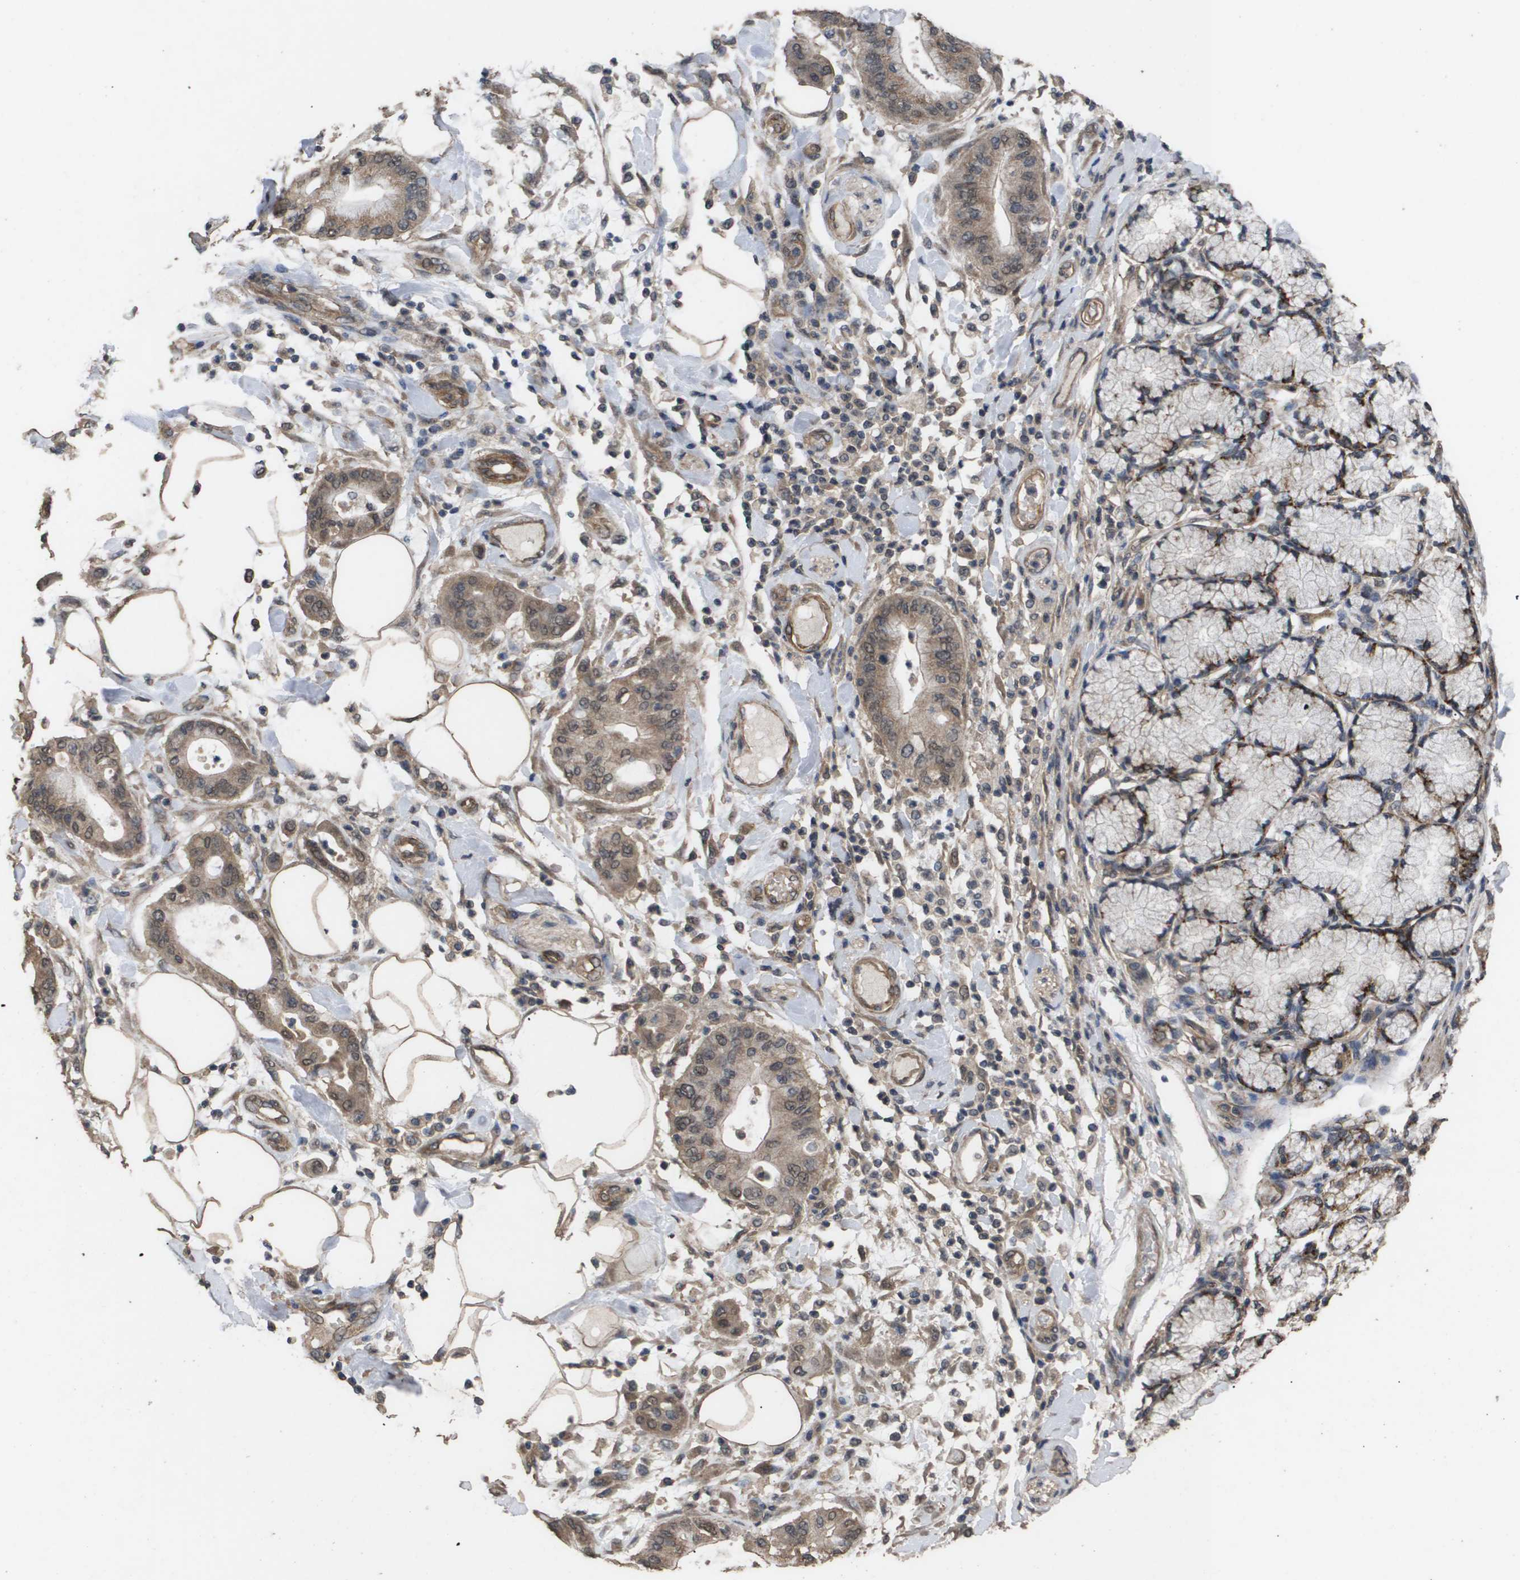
{"staining": {"intensity": "moderate", "quantity": ">75%", "location": "cytoplasmic/membranous"}, "tissue": "pancreatic cancer", "cell_type": "Tumor cells", "image_type": "cancer", "snomed": [{"axis": "morphology", "description": "Adenocarcinoma, NOS"}, {"axis": "morphology", "description": "Adenocarcinoma, metastatic, NOS"}, {"axis": "topography", "description": "Lymph node"}, {"axis": "topography", "description": "Pancreas"}, {"axis": "topography", "description": "Duodenum"}], "caption": "Pancreatic cancer (adenocarcinoma) stained with DAB IHC demonstrates medium levels of moderate cytoplasmic/membranous positivity in about >75% of tumor cells. The staining is performed using DAB (3,3'-diaminobenzidine) brown chromogen to label protein expression. The nuclei are counter-stained blue using hematoxylin.", "gene": "CUL5", "patient": {"sex": "female", "age": 64}}